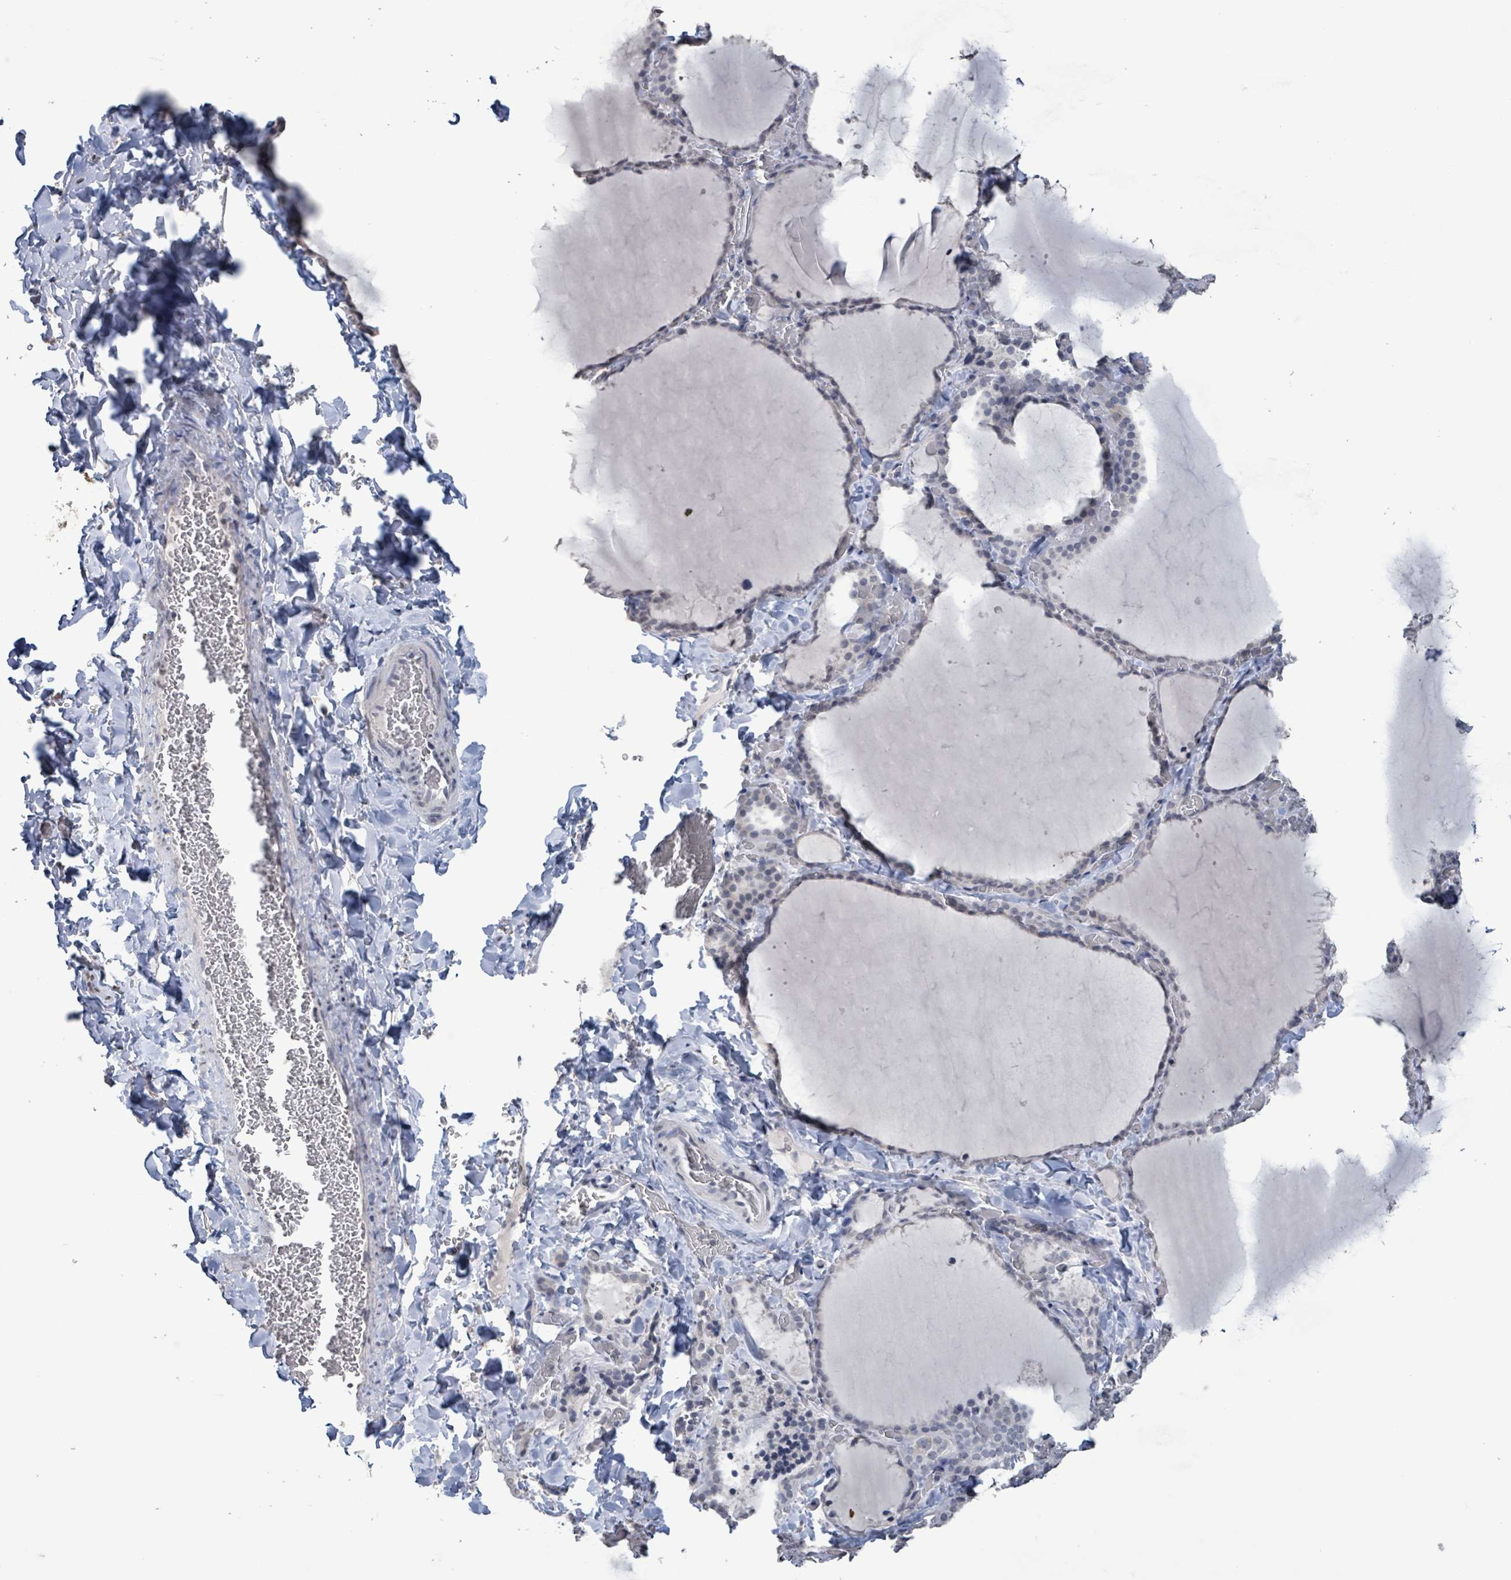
{"staining": {"intensity": "negative", "quantity": "none", "location": "none"}, "tissue": "thyroid gland", "cell_type": "Glandular cells", "image_type": "normal", "snomed": [{"axis": "morphology", "description": "Normal tissue, NOS"}, {"axis": "topography", "description": "Thyroid gland"}], "caption": "This micrograph is of unremarkable thyroid gland stained with immunohistochemistry (IHC) to label a protein in brown with the nuclei are counter-stained blue. There is no positivity in glandular cells. Nuclei are stained in blue.", "gene": "CA9", "patient": {"sex": "female", "age": 22}}